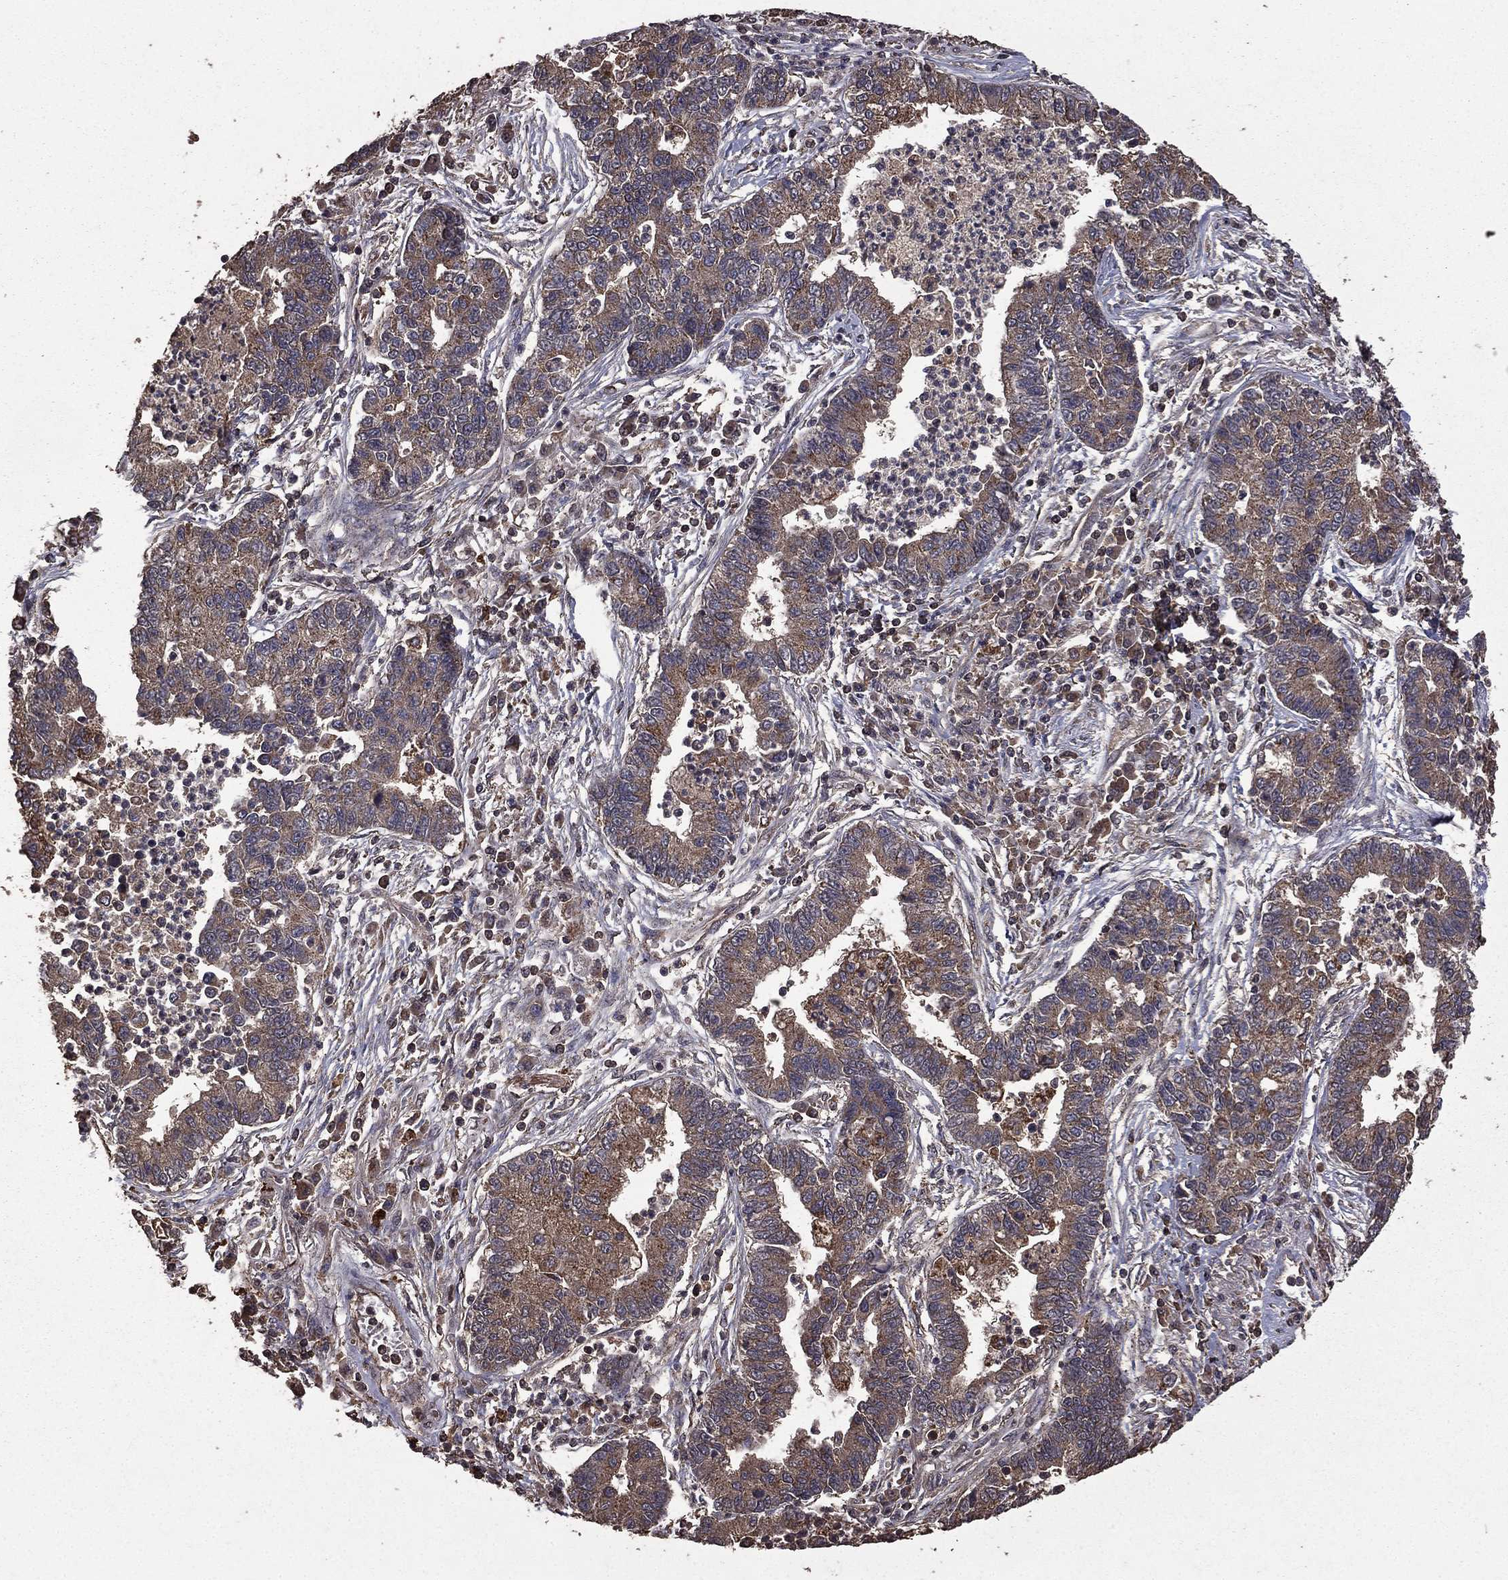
{"staining": {"intensity": "weak", "quantity": "<25%", "location": "cytoplasmic/membranous"}, "tissue": "lung cancer", "cell_type": "Tumor cells", "image_type": "cancer", "snomed": [{"axis": "morphology", "description": "Adenocarcinoma, NOS"}, {"axis": "topography", "description": "Lung"}], "caption": "DAB (3,3'-diaminobenzidine) immunohistochemical staining of human lung adenocarcinoma reveals no significant positivity in tumor cells.", "gene": "BIRC6", "patient": {"sex": "female", "age": 57}}